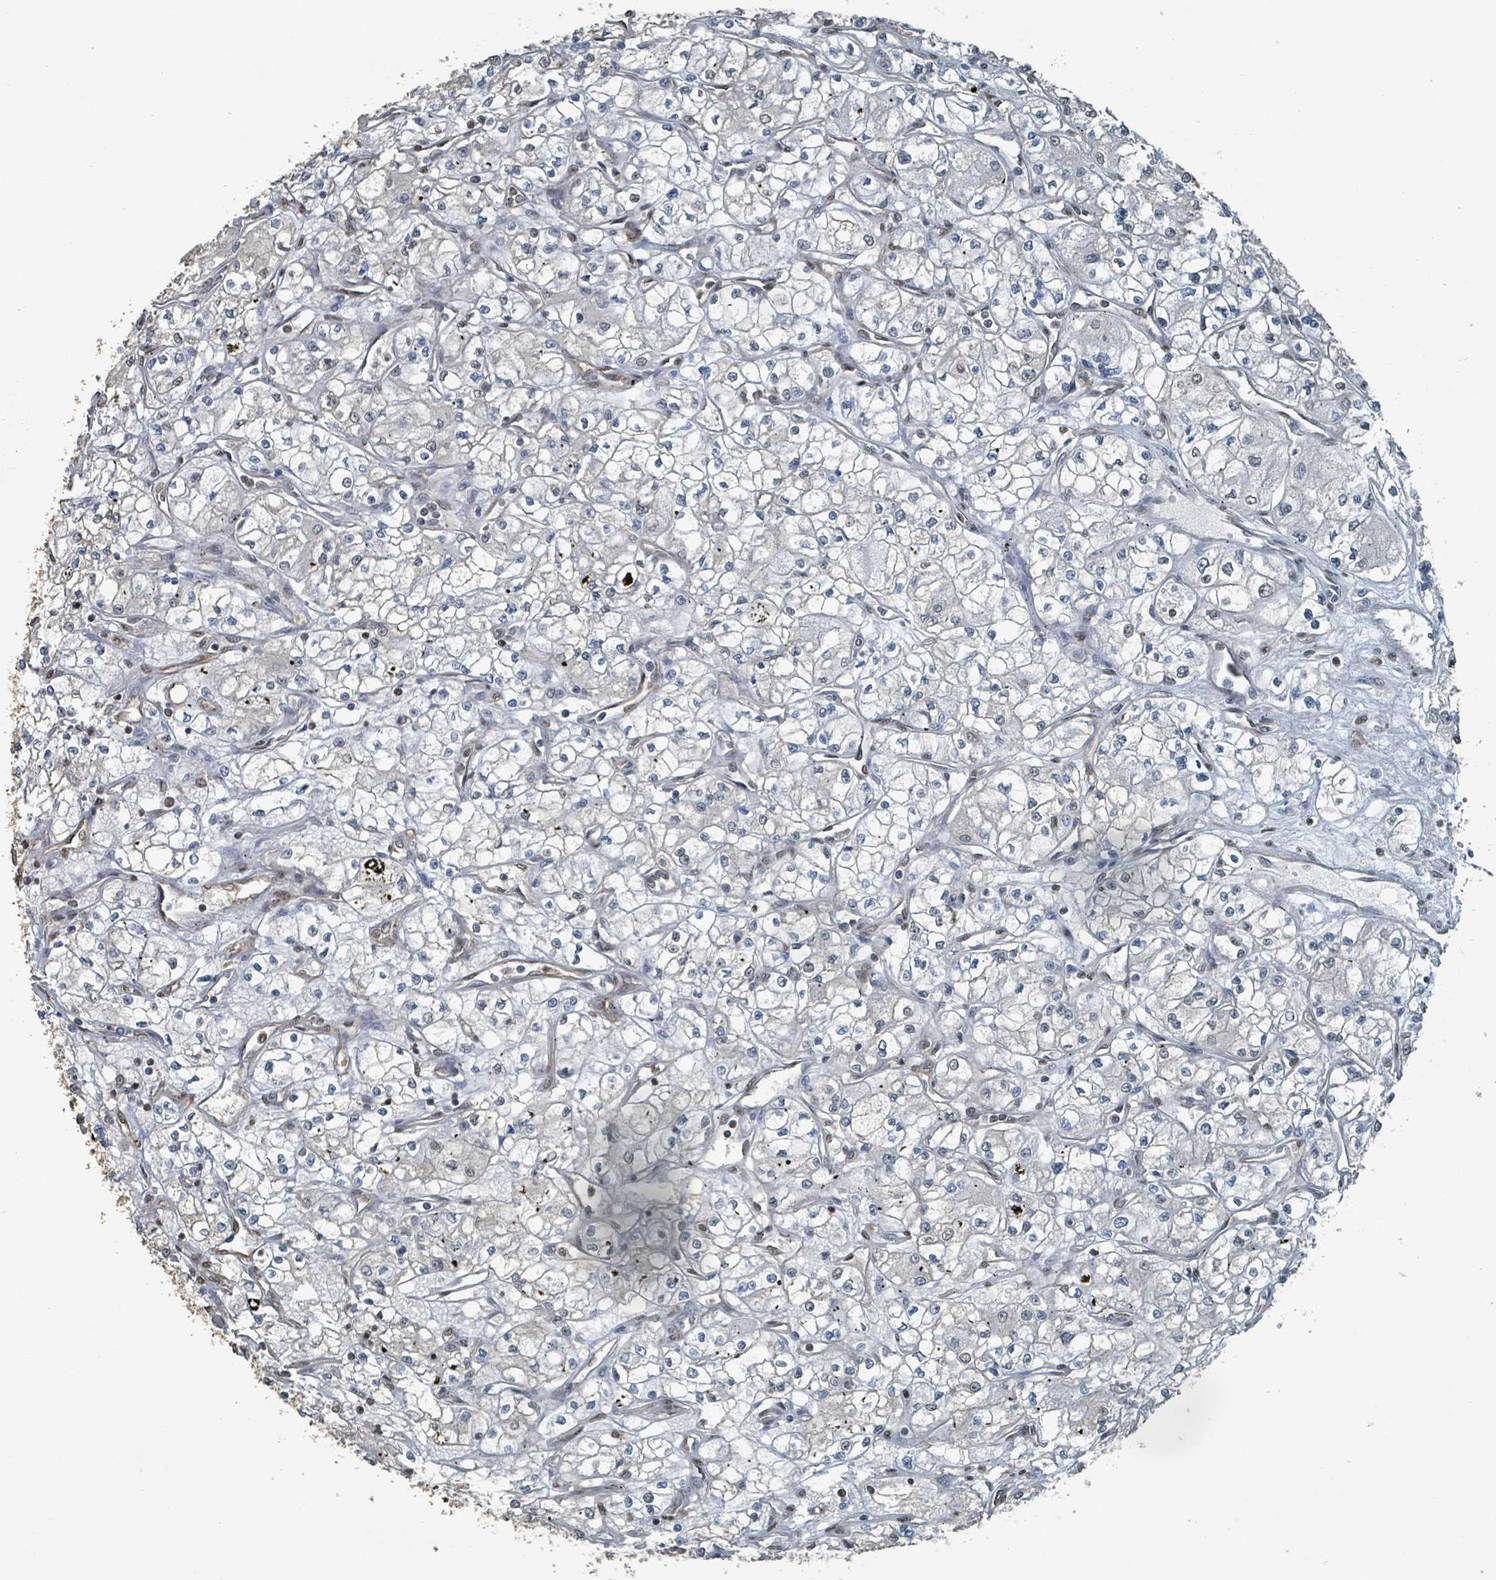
{"staining": {"intensity": "negative", "quantity": "none", "location": "none"}, "tissue": "renal cancer", "cell_type": "Tumor cells", "image_type": "cancer", "snomed": [{"axis": "morphology", "description": "Adenocarcinoma, NOS"}, {"axis": "topography", "description": "Kidney"}], "caption": "DAB (3,3'-diaminobenzidine) immunohistochemical staining of renal cancer (adenocarcinoma) reveals no significant expression in tumor cells.", "gene": "PHIP", "patient": {"sex": "male", "age": 59}}